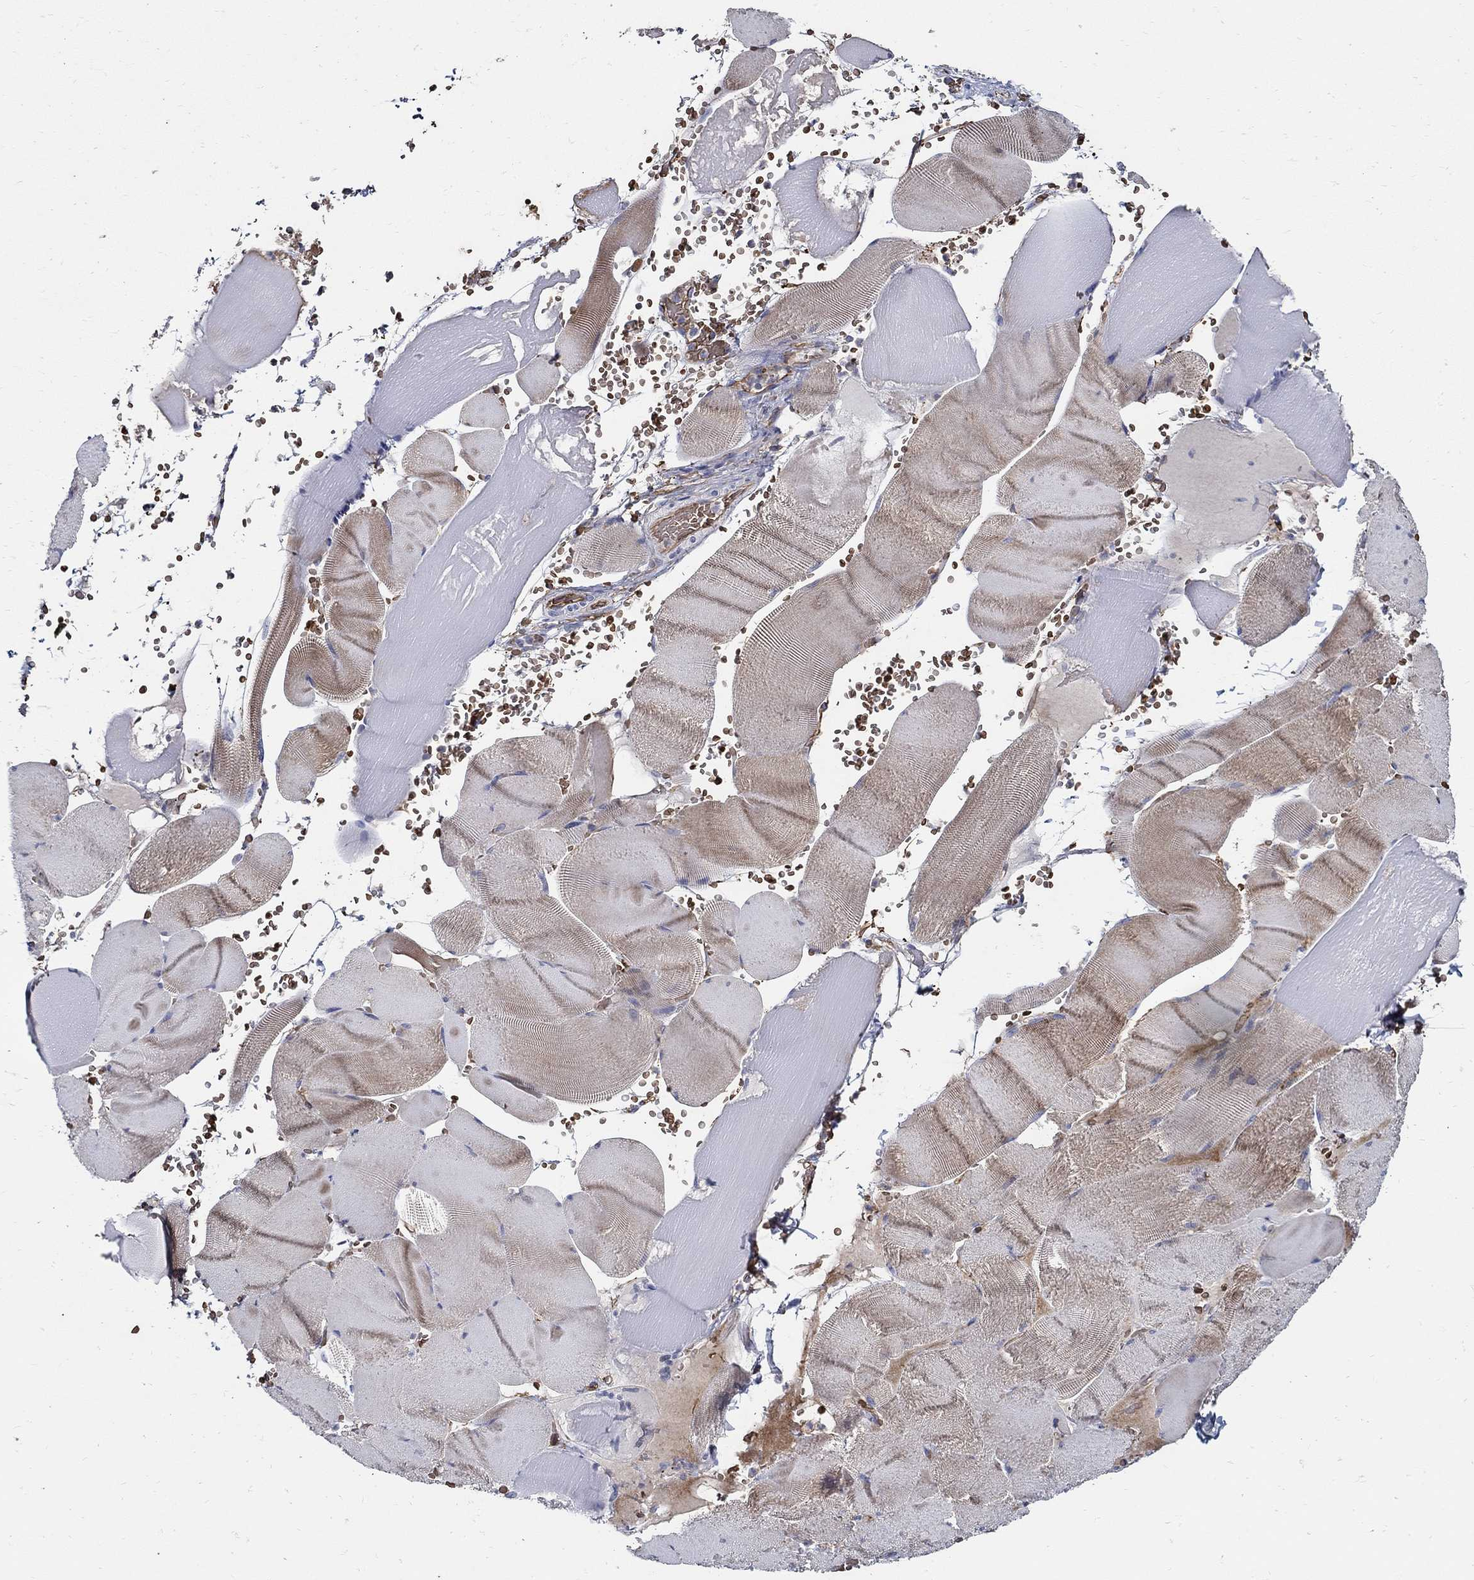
{"staining": {"intensity": "moderate", "quantity": "25%-75%", "location": "cytoplasmic/membranous"}, "tissue": "skeletal muscle", "cell_type": "Myocytes", "image_type": "normal", "snomed": [{"axis": "morphology", "description": "Normal tissue, NOS"}, {"axis": "topography", "description": "Skeletal muscle"}], "caption": "Myocytes show medium levels of moderate cytoplasmic/membranous positivity in approximately 25%-75% of cells in benign skeletal muscle.", "gene": "APBB3", "patient": {"sex": "male", "age": 56}}